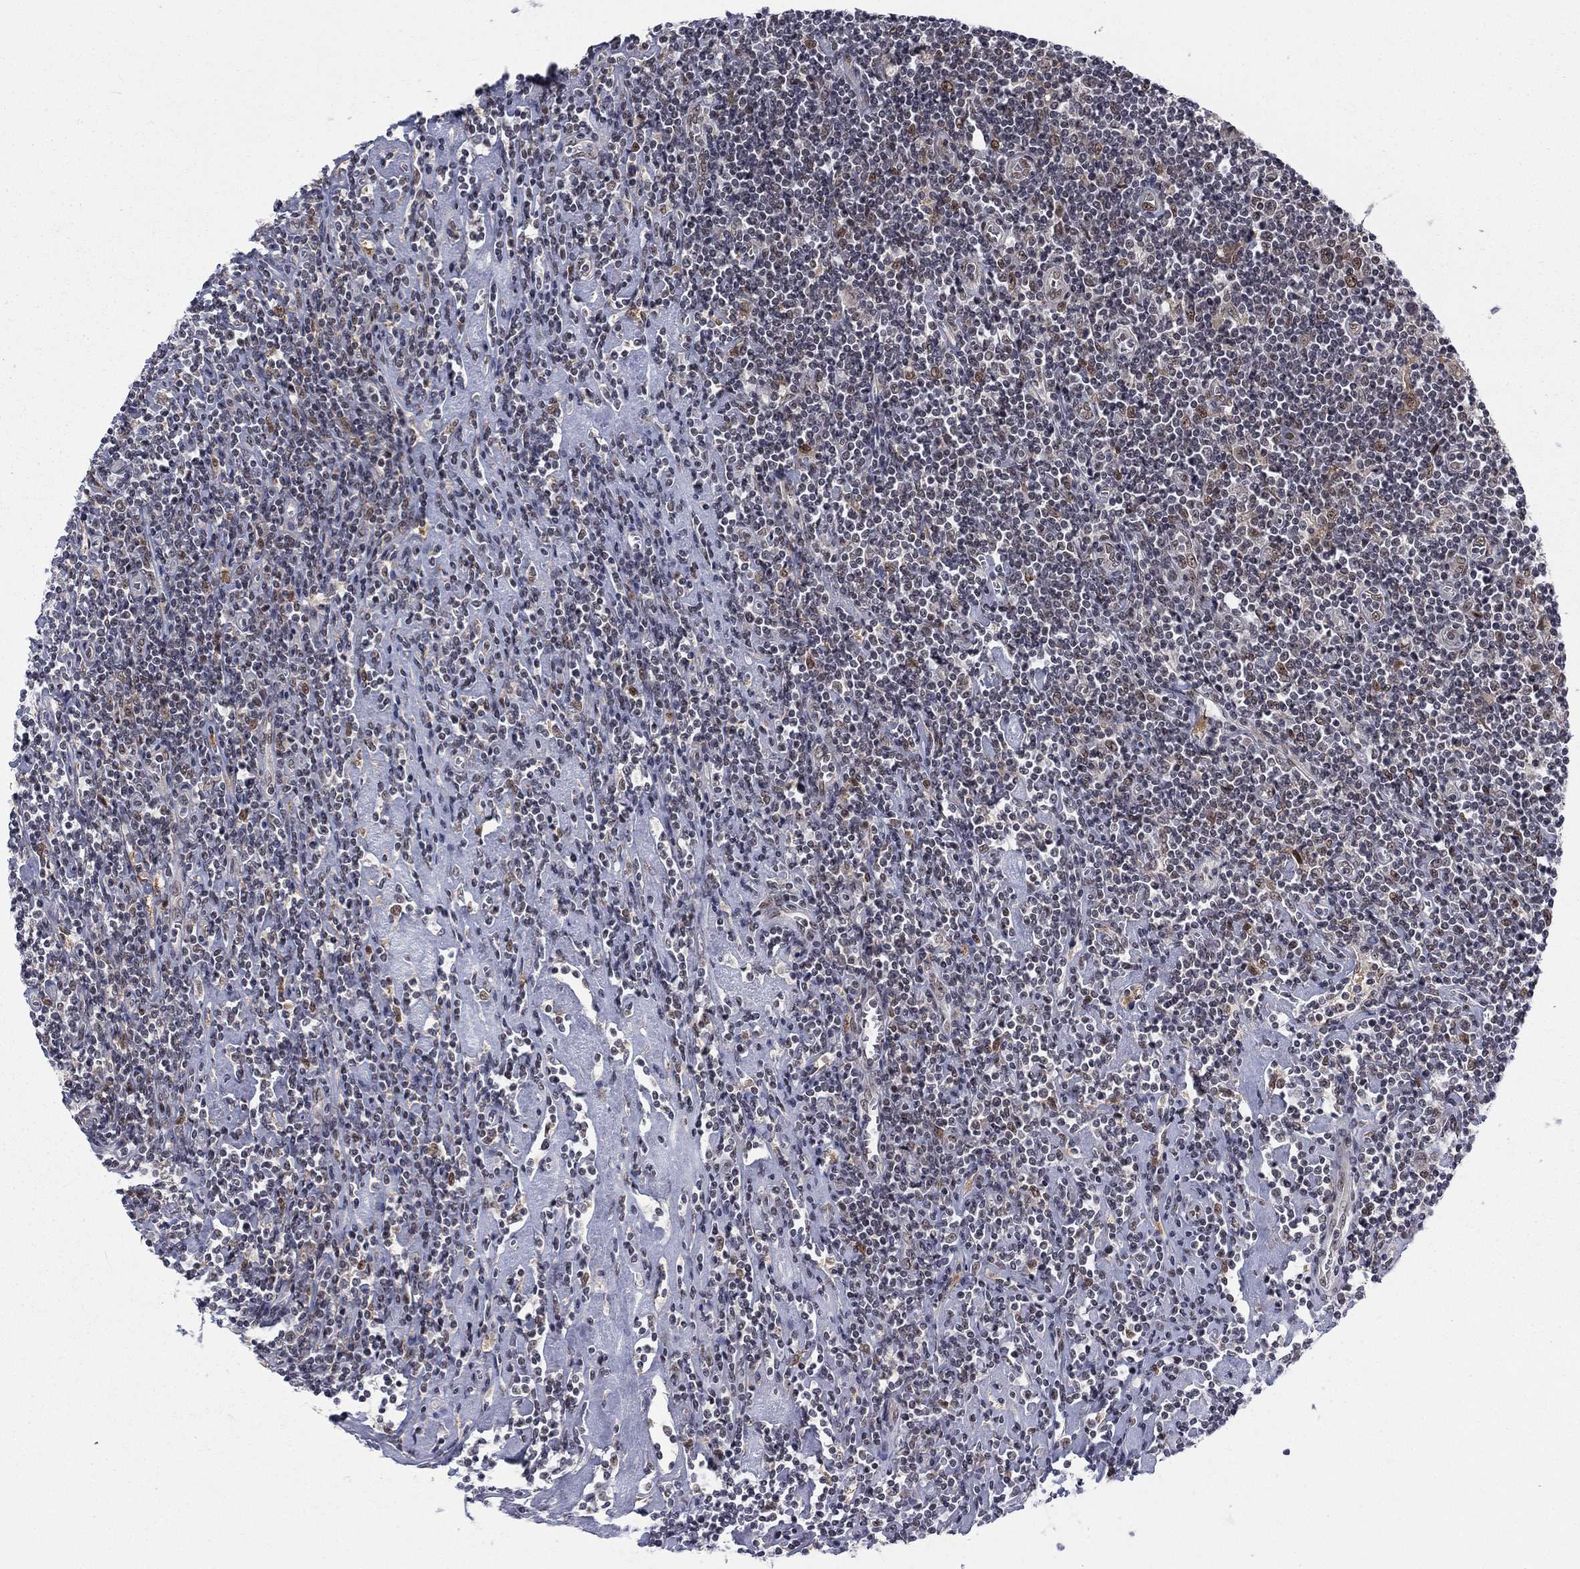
{"staining": {"intensity": "moderate", "quantity": "<25%", "location": "nuclear"}, "tissue": "lymphoma", "cell_type": "Tumor cells", "image_type": "cancer", "snomed": [{"axis": "morphology", "description": "Hodgkin's disease, NOS"}, {"axis": "topography", "description": "Lymph node"}], "caption": "Hodgkin's disease stained with a brown dye exhibits moderate nuclear positive positivity in approximately <25% of tumor cells.", "gene": "FYTTD1", "patient": {"sex": "male", "age": 40}}